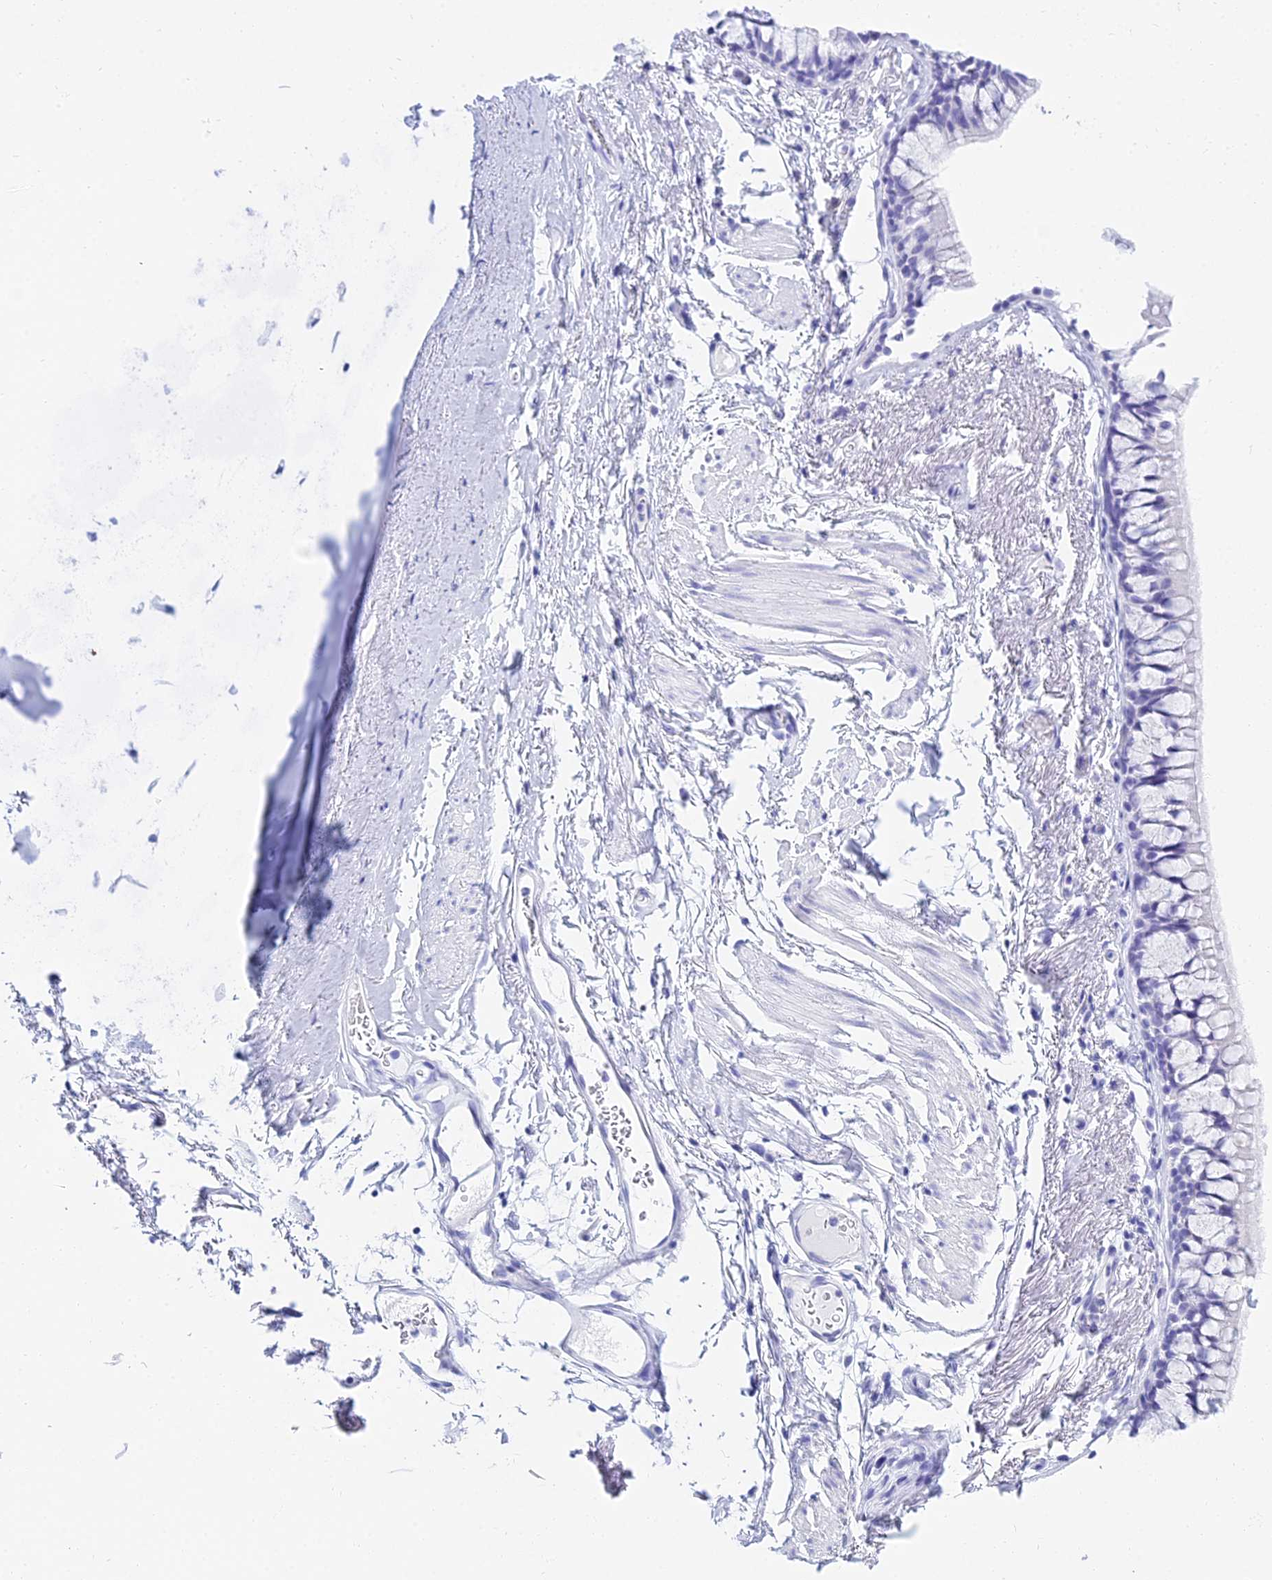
{"staining": {"intensity": "negative", "quantity": "none", "location": "none"}, "tissue": "adipose tissue", "cell_type": "Adipocytes", "image_type": "normal", "snomed": [{"axis": "morphology", "description": "Normal tissue, NOS"}, {"axis": "topography", "description": "Cartilage tissue"}, {"axis": "topography", "description": "Bronchus"}], "caption": "Immunohistochemical staining of unremarkable human adipose tissue exhibits no significant expression in adipocytes. Brightfield microscopy of immunohistochemistry stained with DAB (brown) and hematoxylin (blue), captured at high magnification.", "gene": "PATE4", "patient": {"sex": "female", "age": 73}}